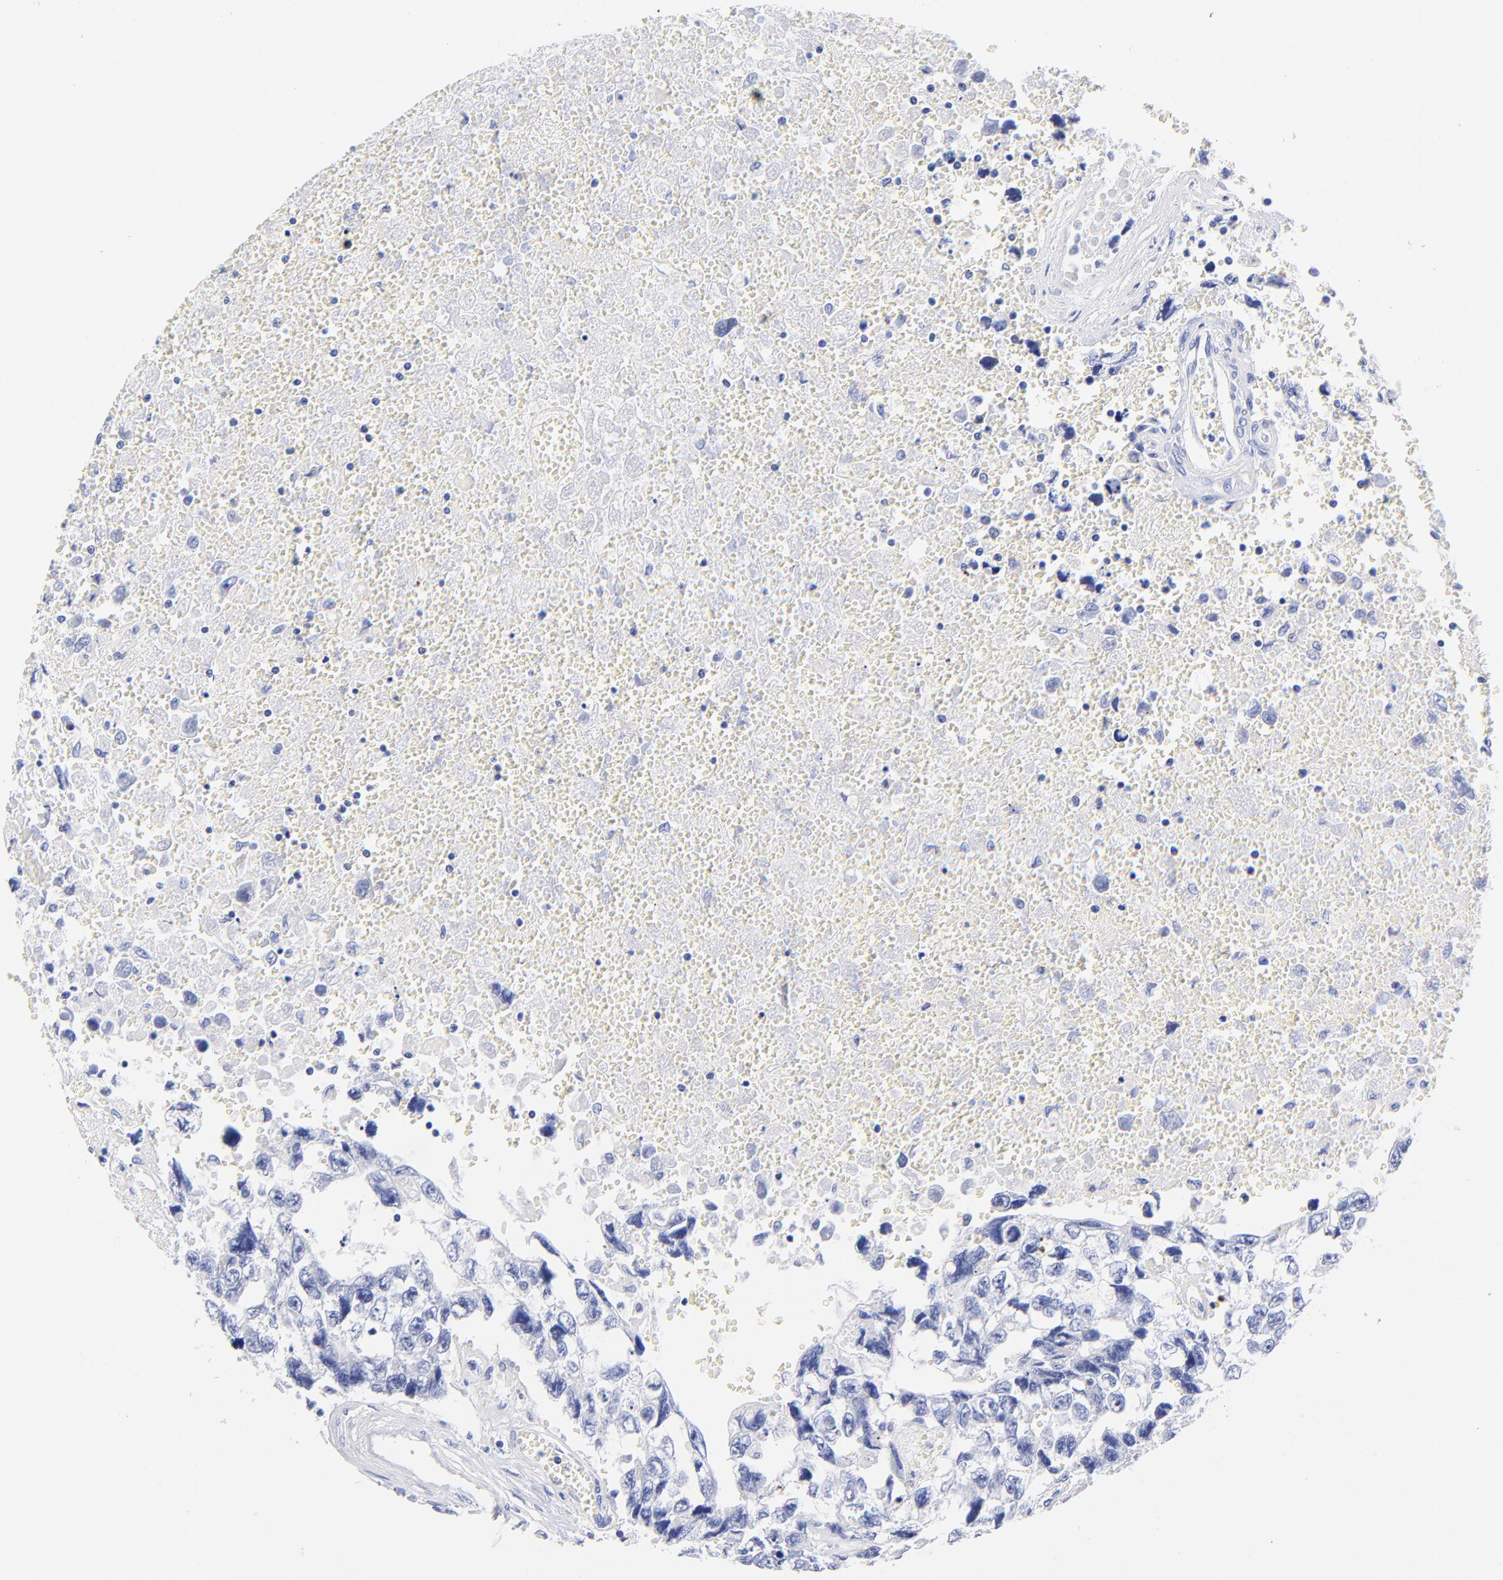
{"staining": {"intensity": "negative", "quantity": "none", "location": "none"}, "tissue": "testis cancer", "cell_type": "Tumor cells", "image_type": "cancer", "snomed": [{"axis": "morphology", "description": "Carcinoma, Embryonal, NOS"}, {"axis": "topography", "description": "Testis"}], "caption": "High power microscopy histopathology image of an immunohistochemistry photomicrograph of testis embryonal carcinoma, revealing no significant positivity in tumor cells.", "gene": "HORMAD2", "patient": {"sex": "male", "age": 31}}